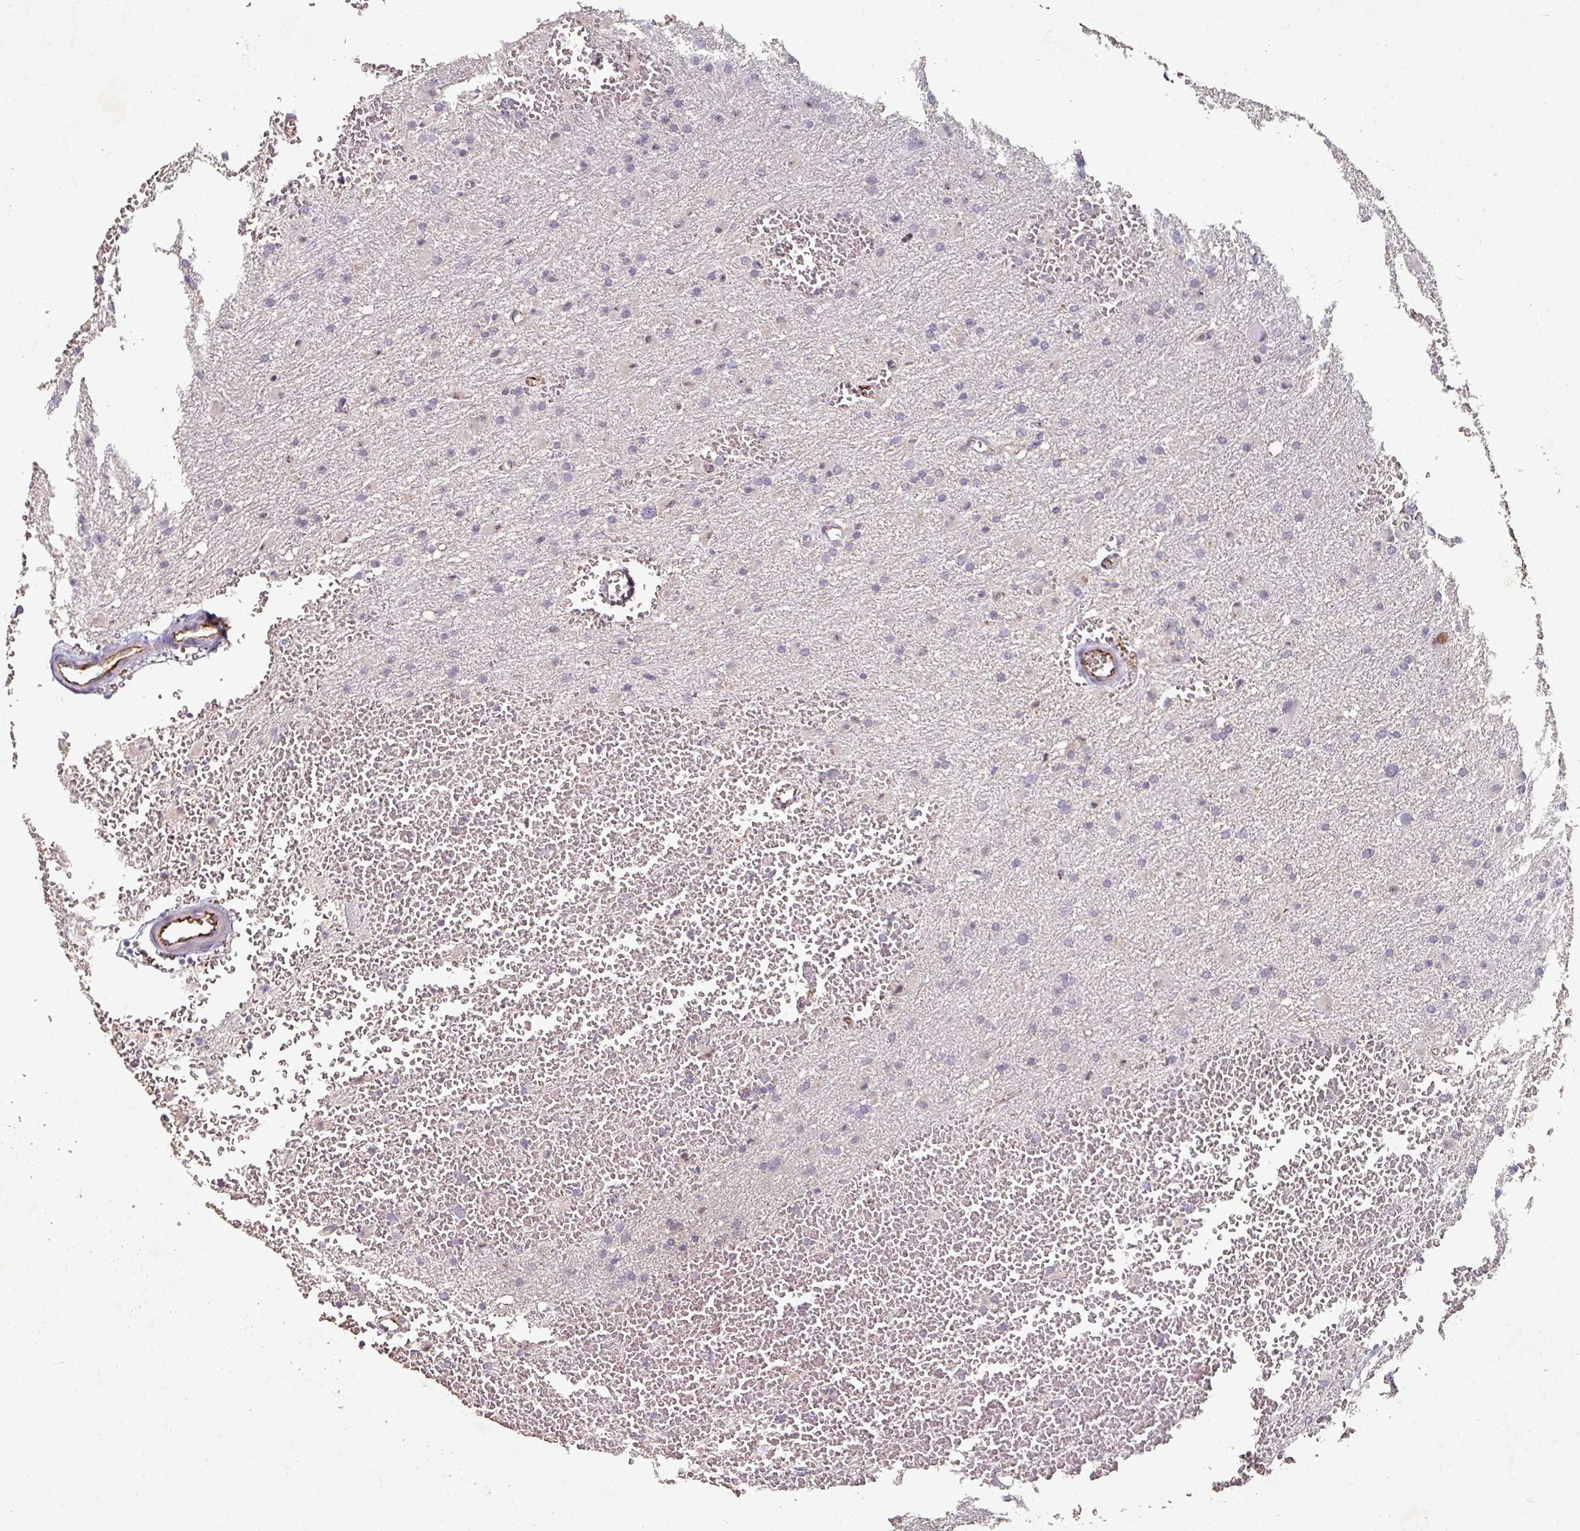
{"staining": {"intensity": "negative", "quantity": "none", "location": "none"}, "tissue": "glioma", "cell_type": "Tumor cells", "image_type": "cancer", "snomed": [{"axis": "morphology", "description": "Glioma, malignant, High grade"}, {"axis": "topography", "description": "Cerebral cortex"}], "caption": "Tumor cells are negative for brown protein staining in glioma.", "gene": "SIDT2", "patient": {"sex": "female", "age": 36}}